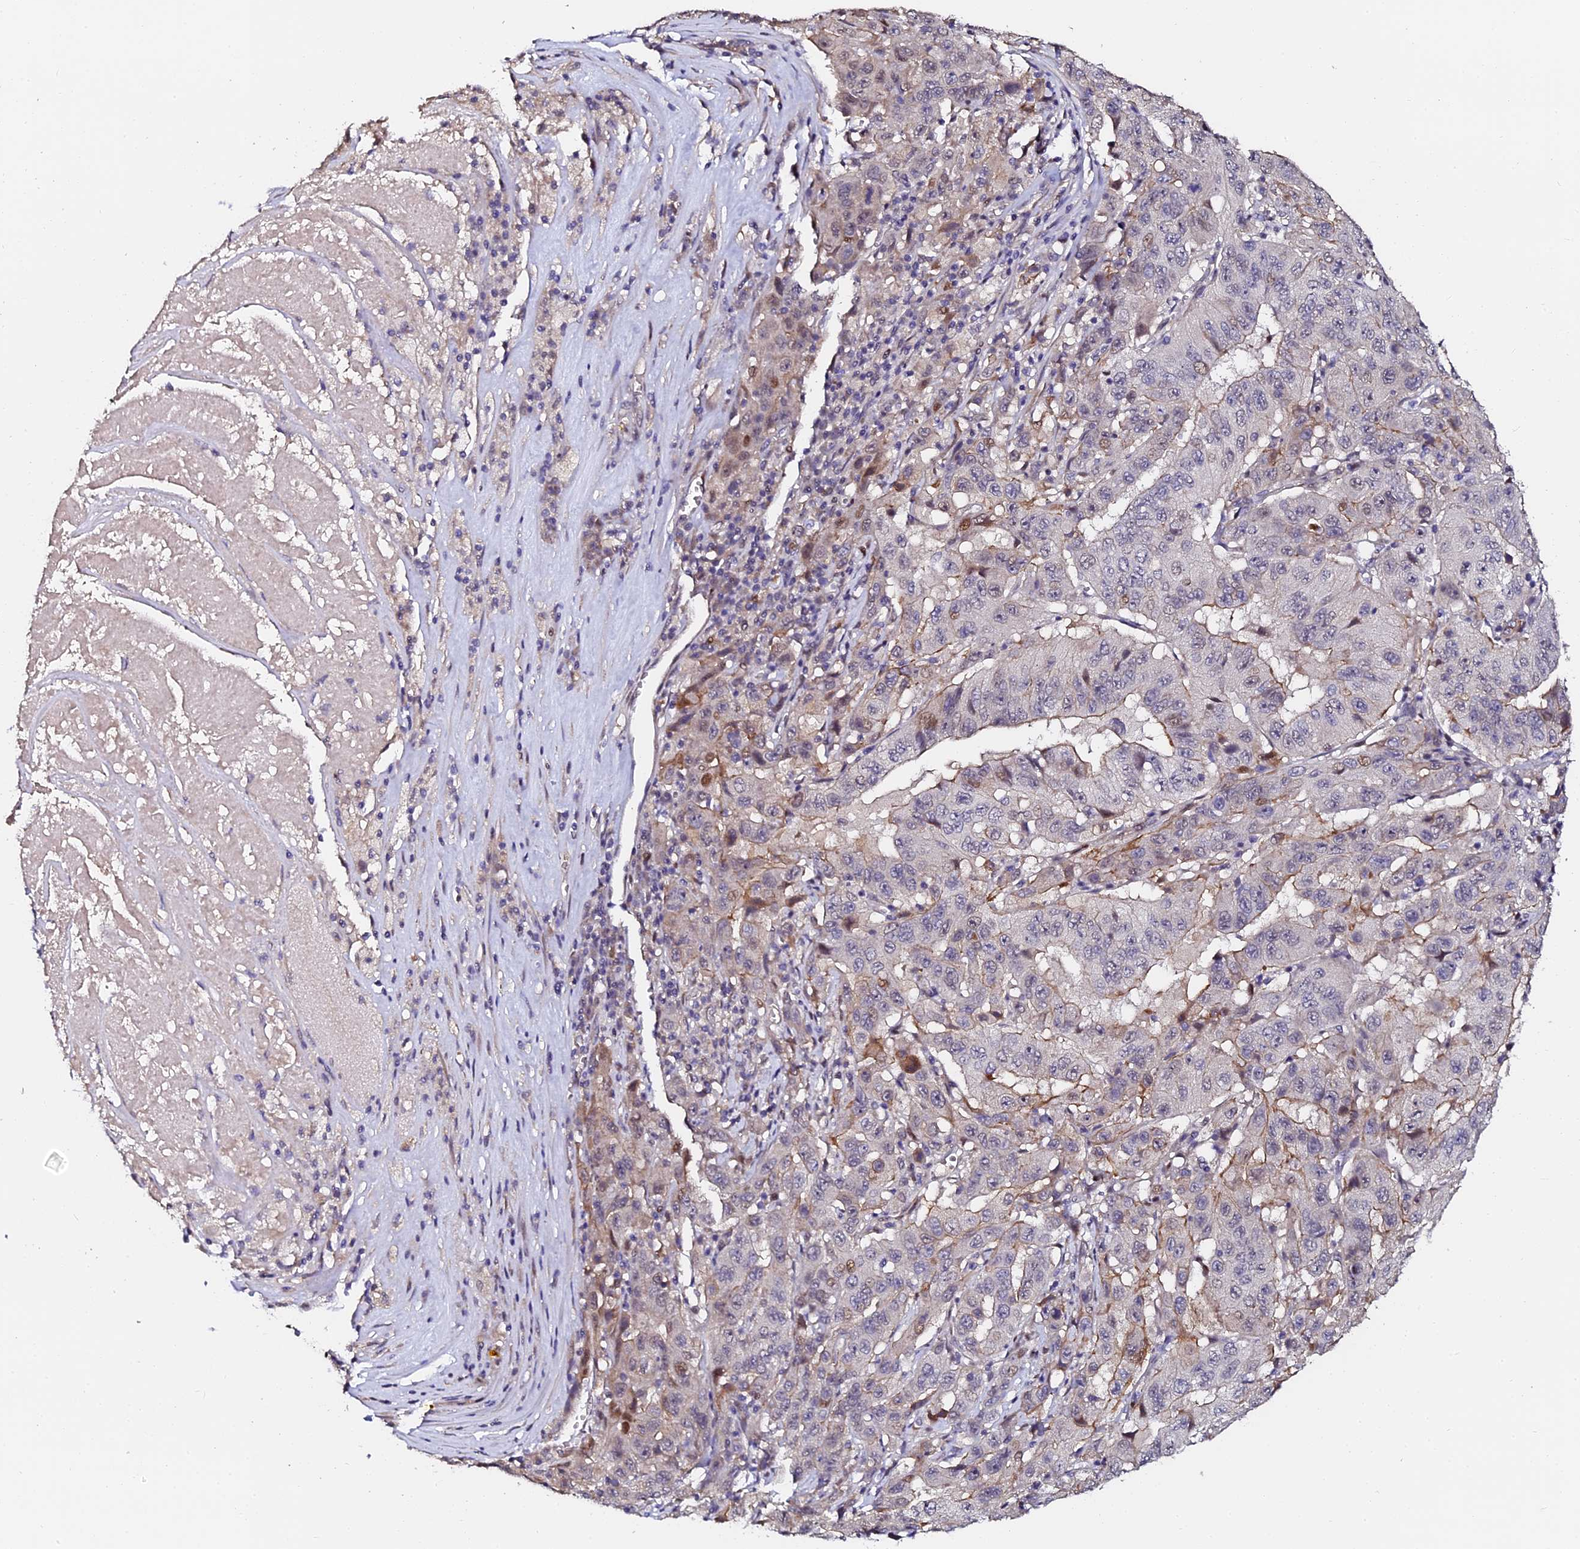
{"staining": {"intensity": "moderate", "quantity": "<25%", "location": "nuclear"}, "tissue": "pancreatic cancer", "cell_type": "Tumor cells", "image_type": "cancer", "snomed": [{"axis": "morphology", "description": "Adenocarcinoma, NOS"}, {"axis": "topography", "description": "Pancreas"}], "caption": "This image demonstrates immunohistochemistry staining of pancreatic adenocarcinoma, with low moderate nuclear staining in approximately <25% of tumor cells.", "gene": "GPN3", "patient": {"sex": "male", "age": 63}}